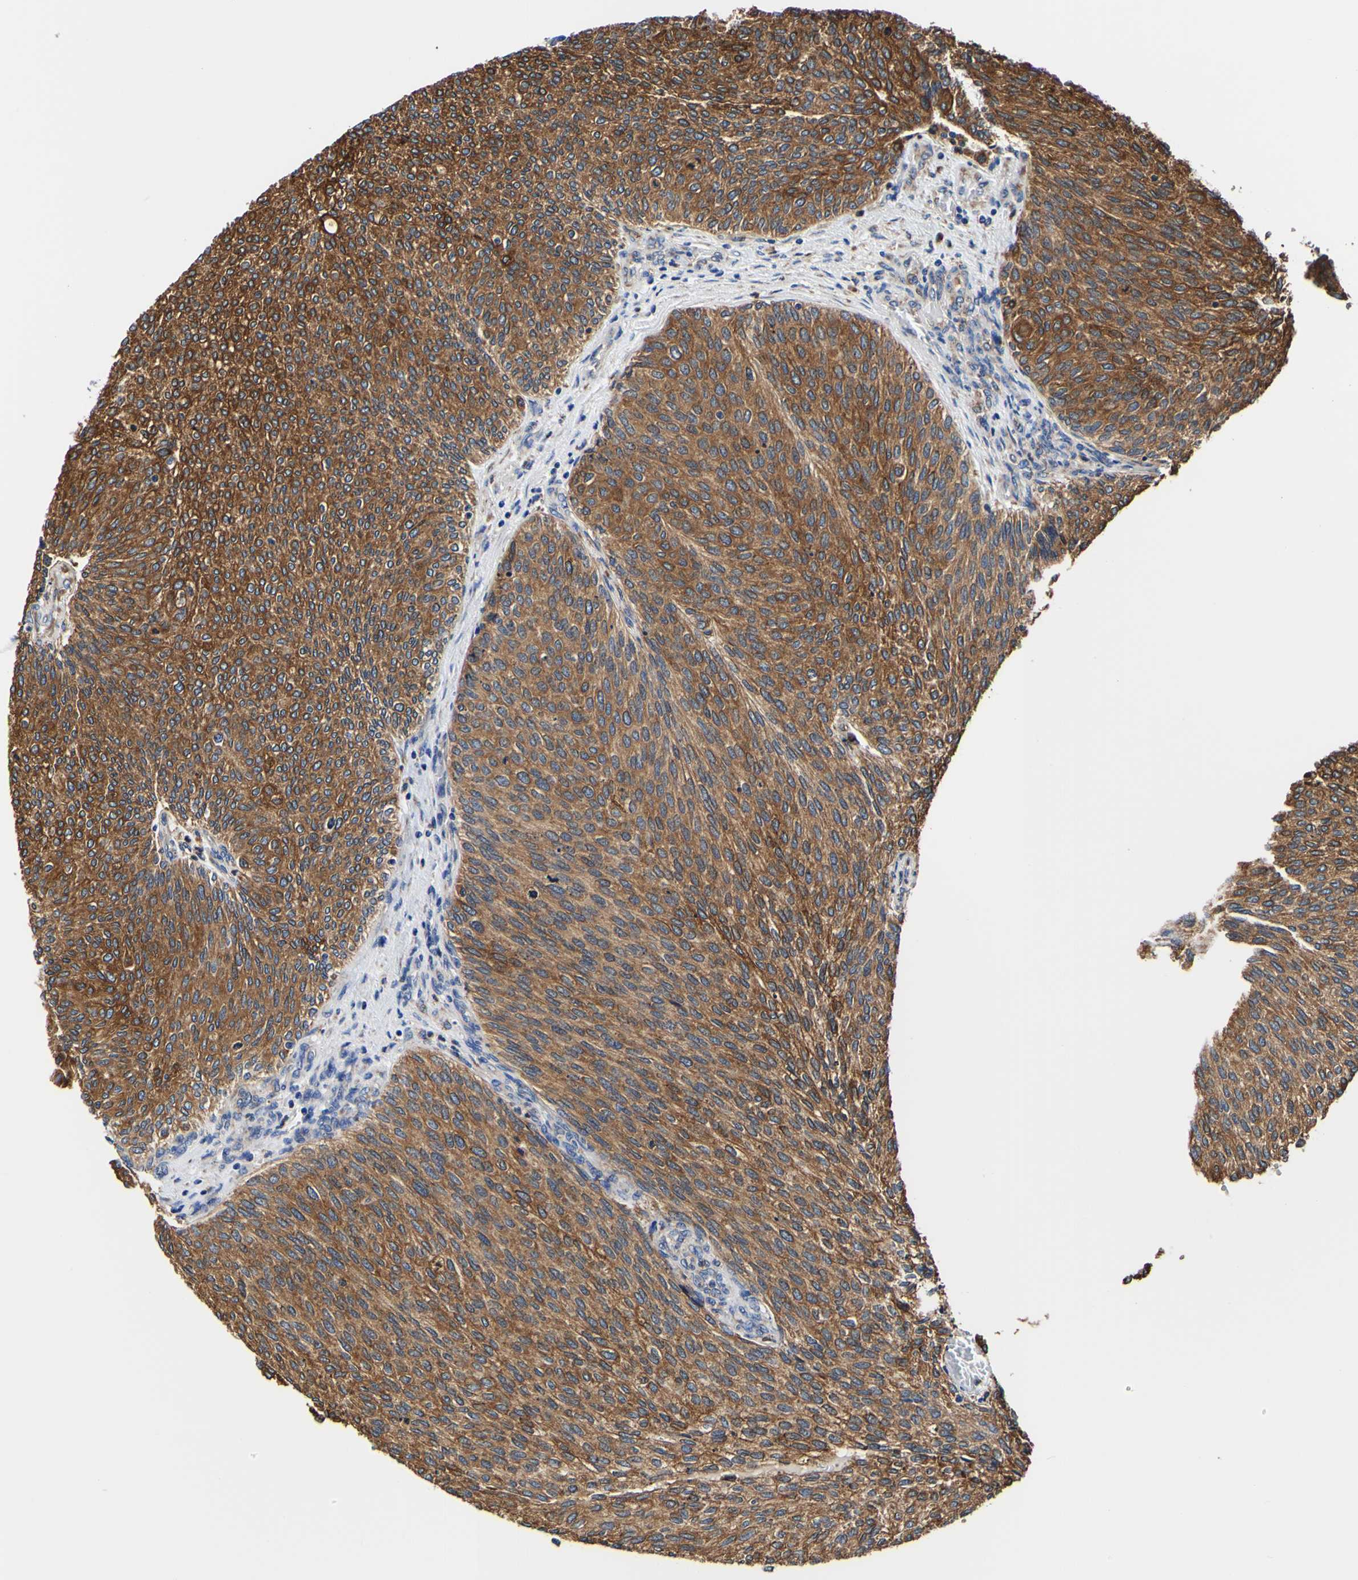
{"staining": {"intensity": "strong", "quantity": ">75%", "location": "cytoplasmic/membranous"}, "tissue": "urothelial cancer", "cell_type": "Tumor cells", "image_type": "cancer", "snomed": [{"axis": "morphology", "description": "Urothelial carcinoma, Low grade"}, {"axis": "topography", "description": "Urinary bladder"}], "caption": "Urothelial carcinoma (low-grade) stained with immunohistochemistry (IHC) reveals strong cytoplasmic/membranous staining in approximately >75% of tumor cells.", "gene": "P4HB", "patient": {"sex": "female", "age": 79}}